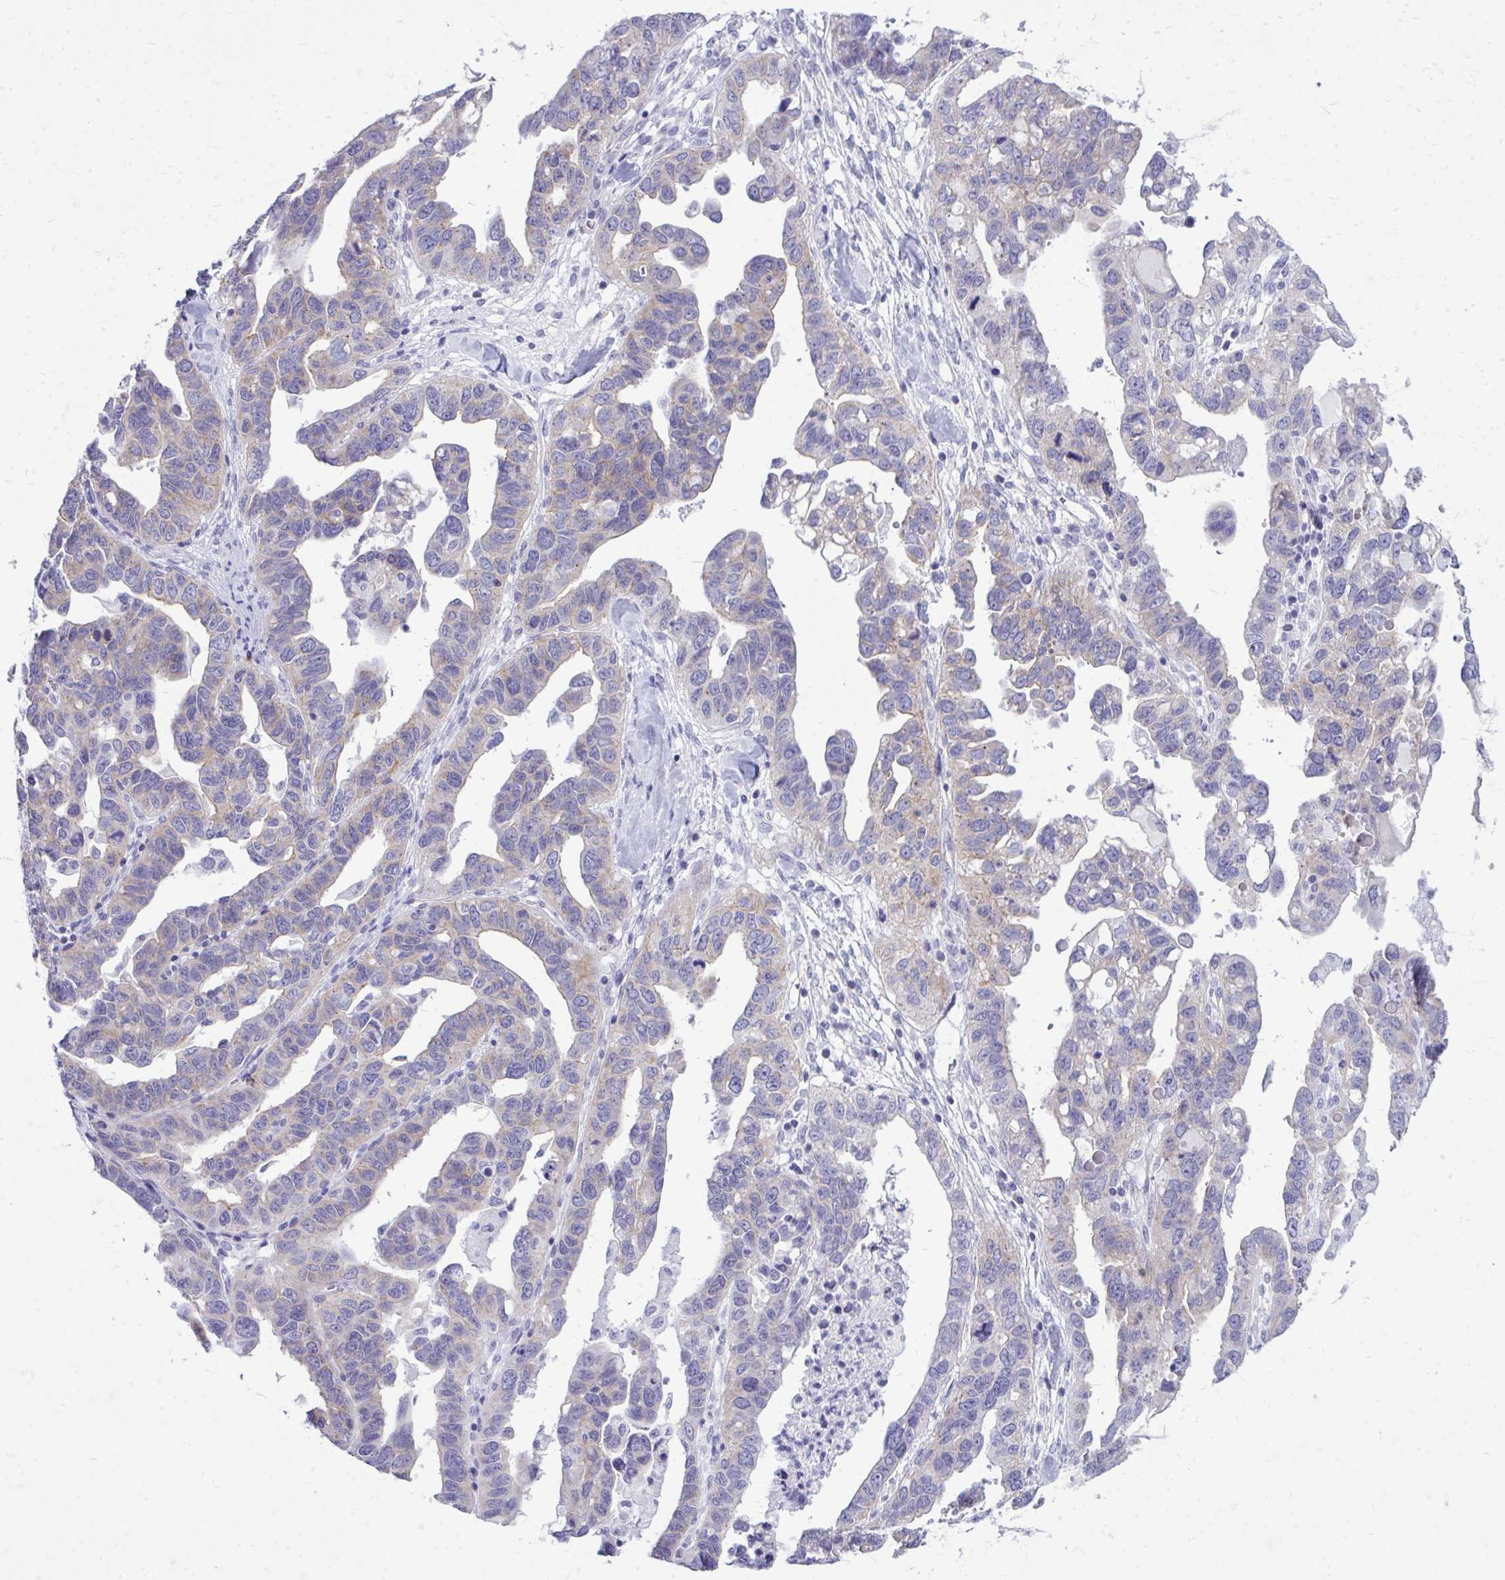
{"staining": {"intensity": "weak", "quantity": "<25%", "location": "cytoplasmic/membranous"}, "tissue": "ovarian cancer", "cell_type": "Tumor cells", "image_type": "cancer", "snomed": [{"axis": "morphology", "description": "Cystadenocarcinoma, serous, NOS"}, {"axis": "topography", "description": "Ovary"}], "caption": "This is an IHC photomicrograph of ovarian cancer (serous cystadenocarcinoma). There is no positivity in tumor cells.", "gene": "SPTBN2", "patient": {"sex": "female", "age": 69}}